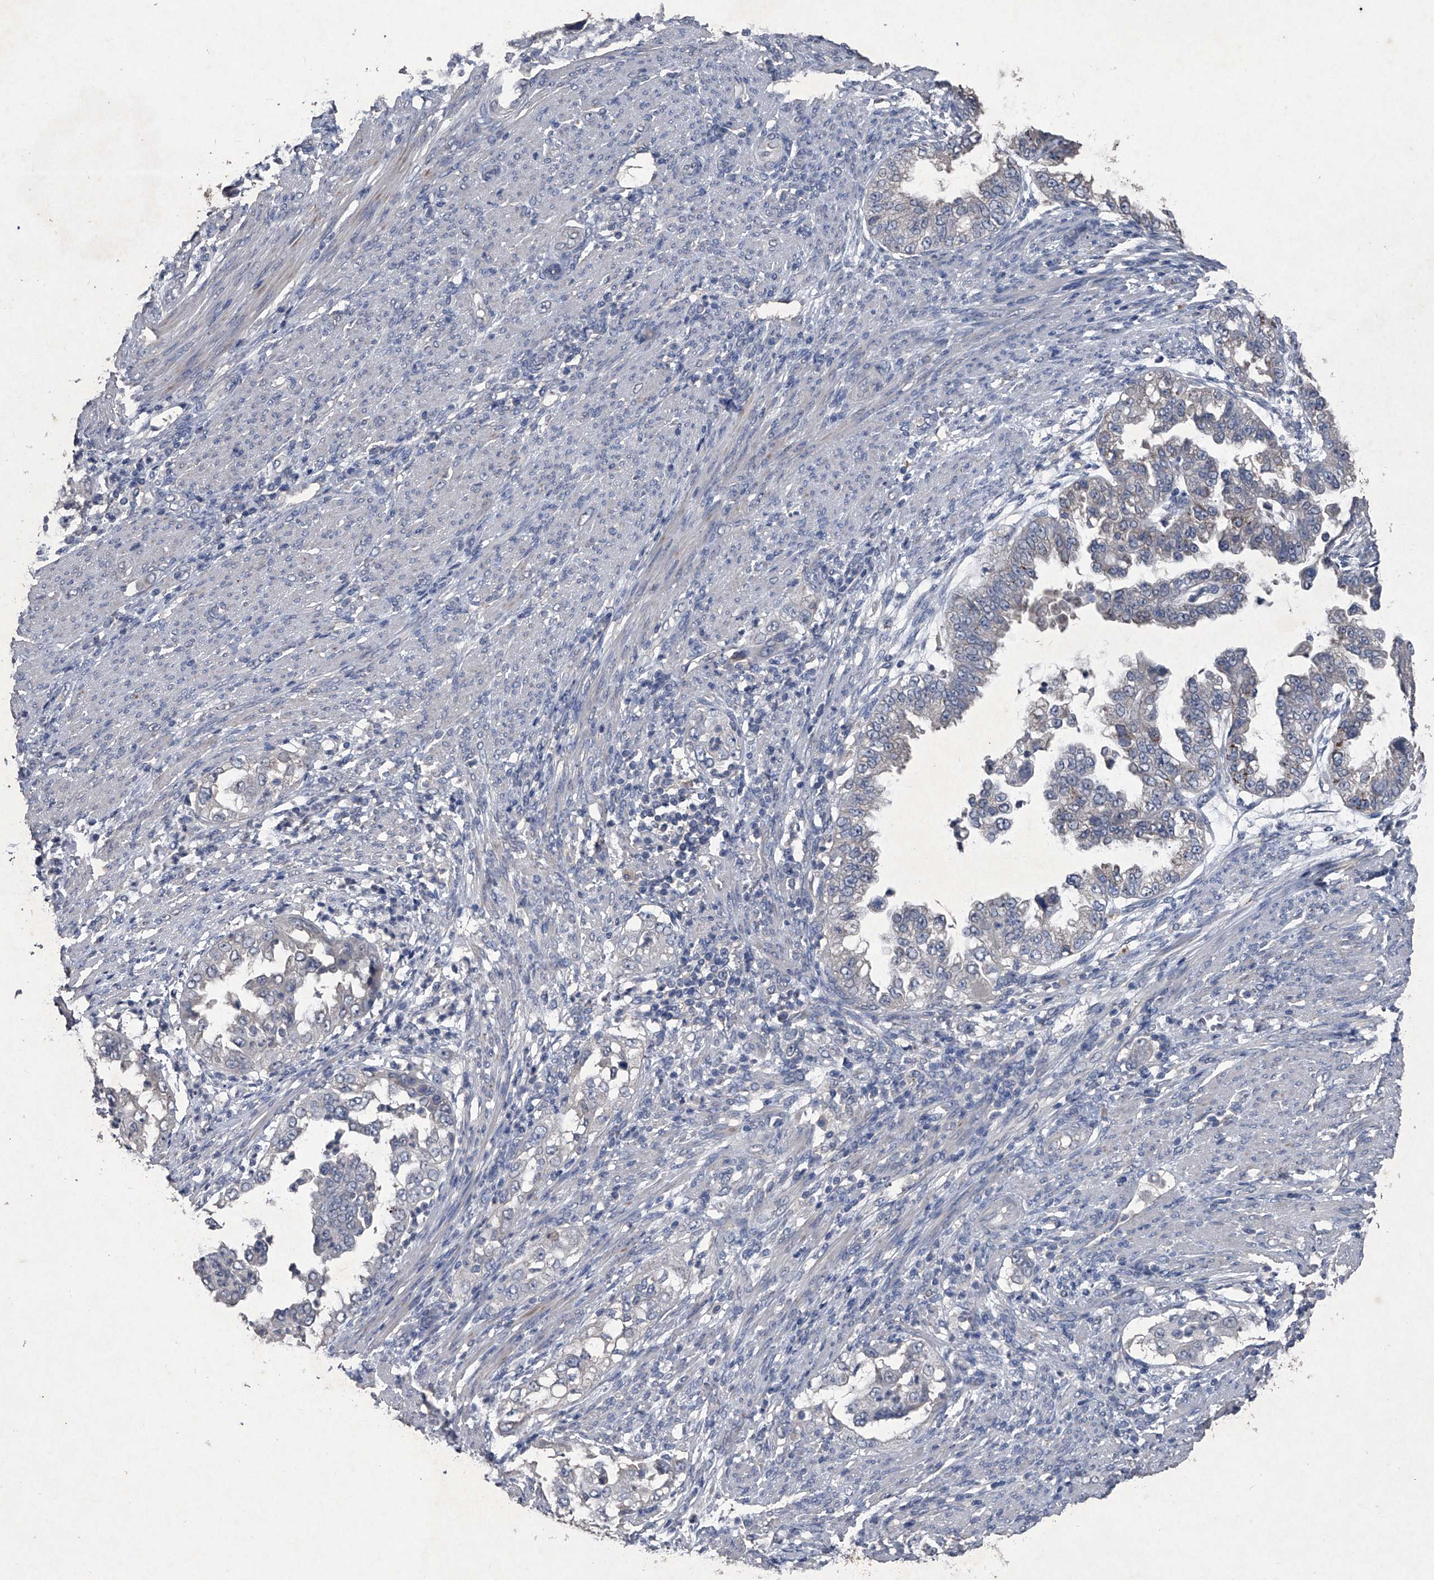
{"staining": {"intensity": "negative", "quantity": "none", "location": "none"}, "tissue": "endometrial cancer", "cell_type": "Tumor cells", "image_type": "cancer", "snomed": [{"axis": "morphology", "description": "Adenocarcinoma, NOS"}, {"axis": "topography", "description": "Endometrium"}], "caption": "There is no significant staining in tumor cells of endometrial cancer. (DAB immunohistochemistry visualized using brightfield microscopy, high magnification).", "gene": "MAPKAP1", "patient": {"sex": "female", "age": 85}}